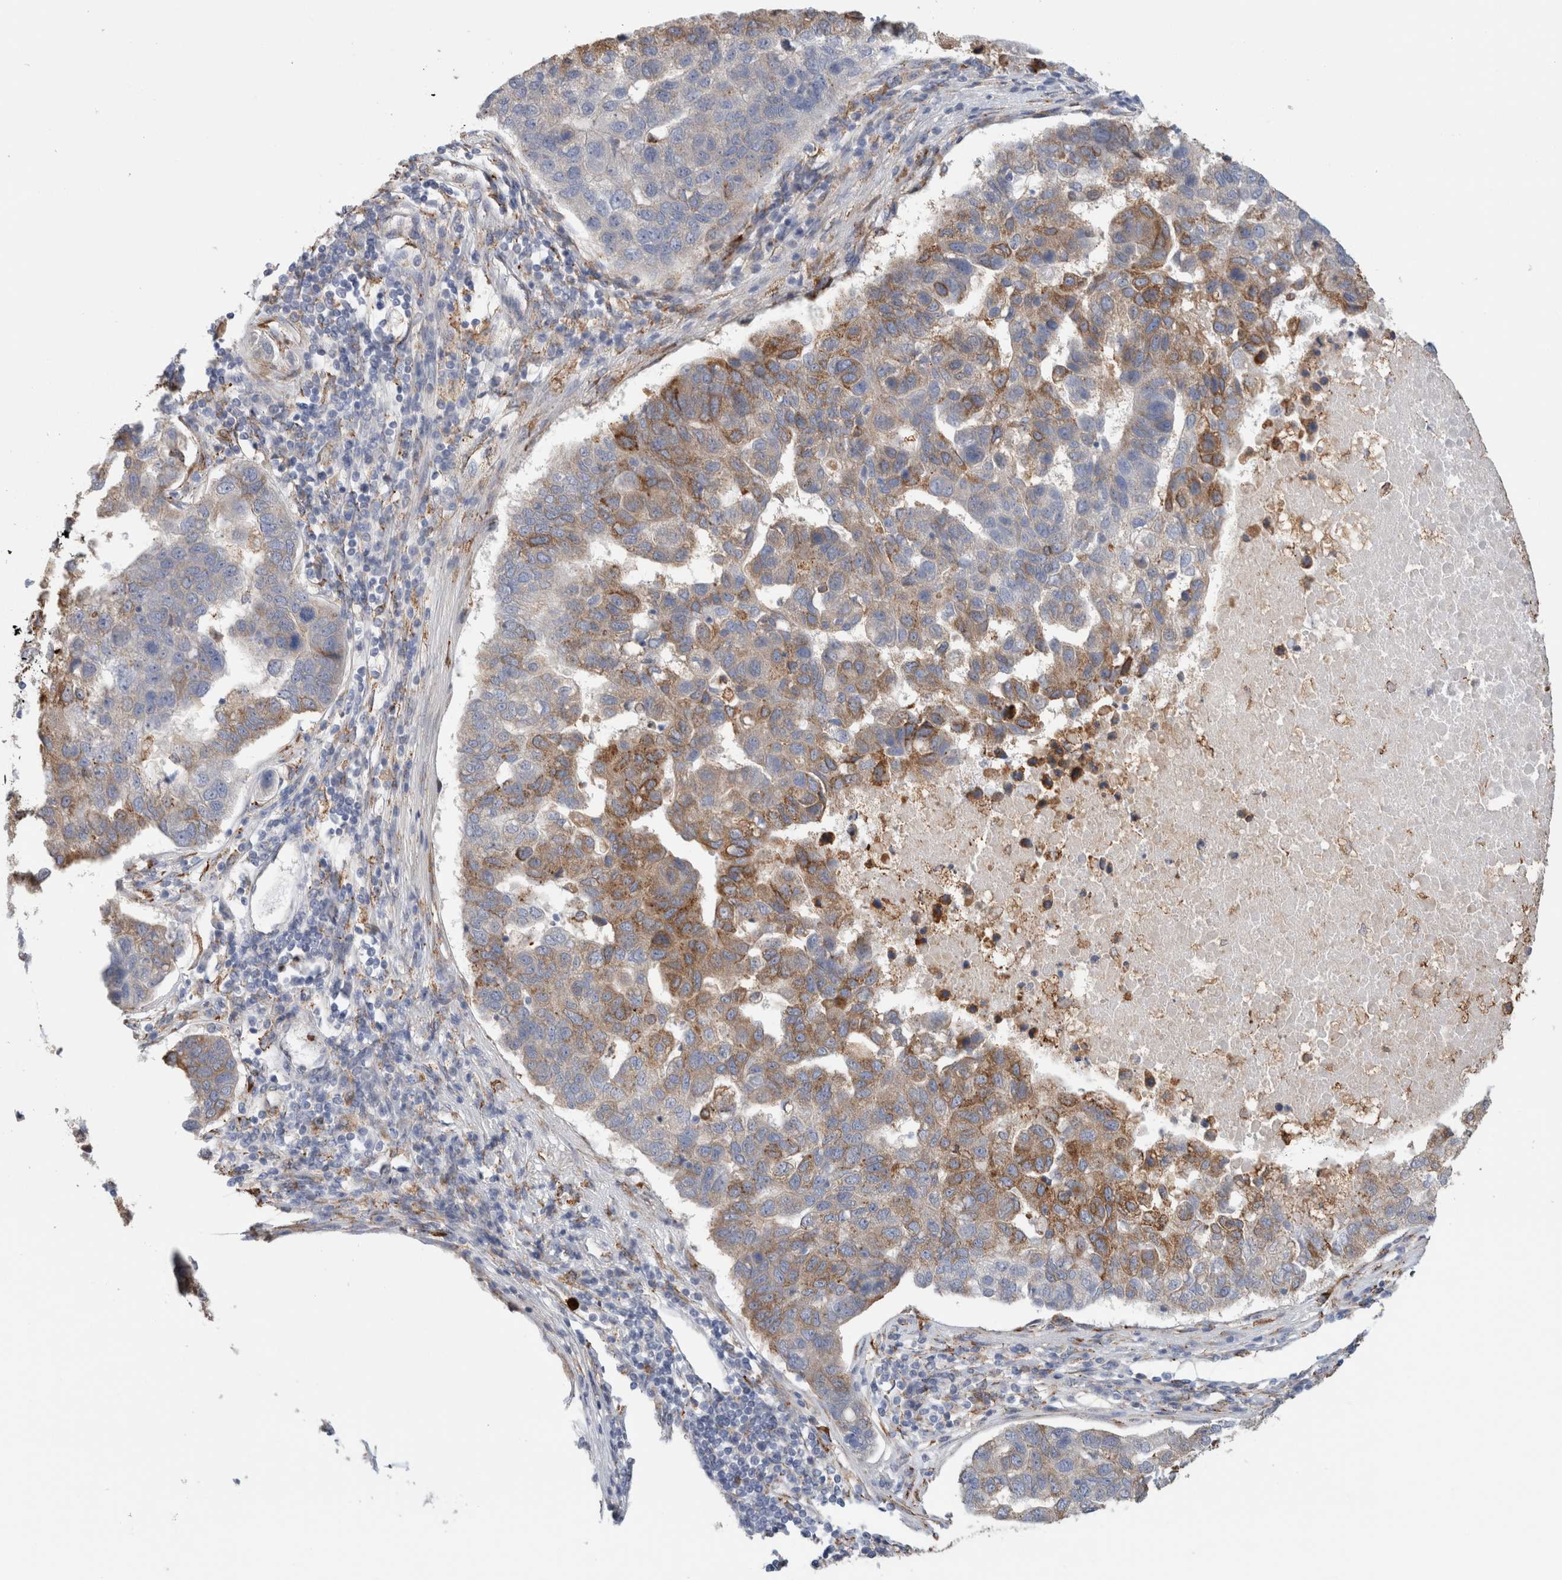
{"staining": {"intensity": "moderate", "quantity": "25%-75%", "location": "cytoplasmic/membranous"}, "tissue": "pancreatic cancer", "cell_type": "Tumor cells", "image_type": "cancer", "snomed": [{"axis": "morphology", "description": "Adenocarcinoma, NOS"}, {"axis": "topography", "description": "Pancreas"}], "caption": "Adenocarcinoma (pancreatic) stained with a brown dye shows moderate cytoplasmic/membranous positive expression in about 25%-75% of tumor cells.", "gene": "P4HA1", "patient": {"sex": "female", "age": 61}}